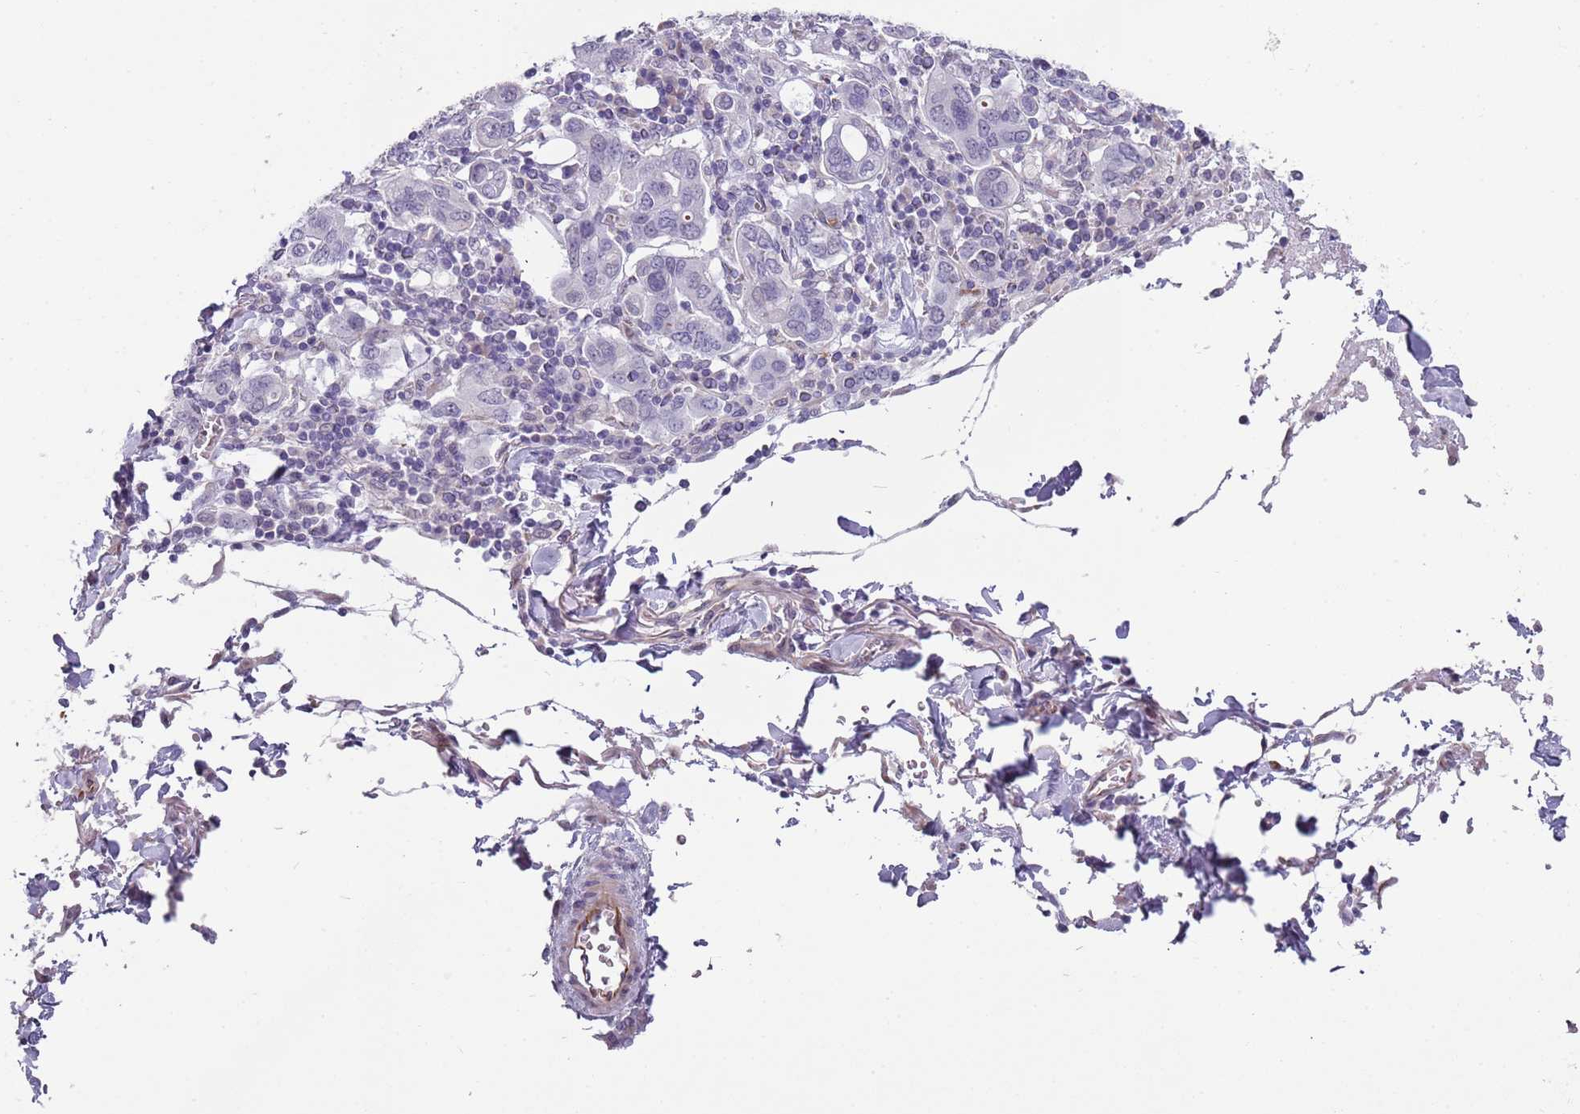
{"staining": {"intensity": "negative", "quantity": "none", "location": "none"}, "tissue": "stomach cancer", "cell_type": "Tumor cells", "image_type": "cancer", "snomed": [{"axis": "morphology", "description": "Adenocarcinoma, NOS"}, {"axis": "topography", "description": "Stomach, upper"}, {"axis": "topography", "description": "Stomach"}], "caption": "Human stomach adenocarcinoma stained for a protein using immunohistochemistry (IHC) displays no positivity in tumor cells.", "gene": "NBPF3", "patient": {"sex": "male", "age": 62}}